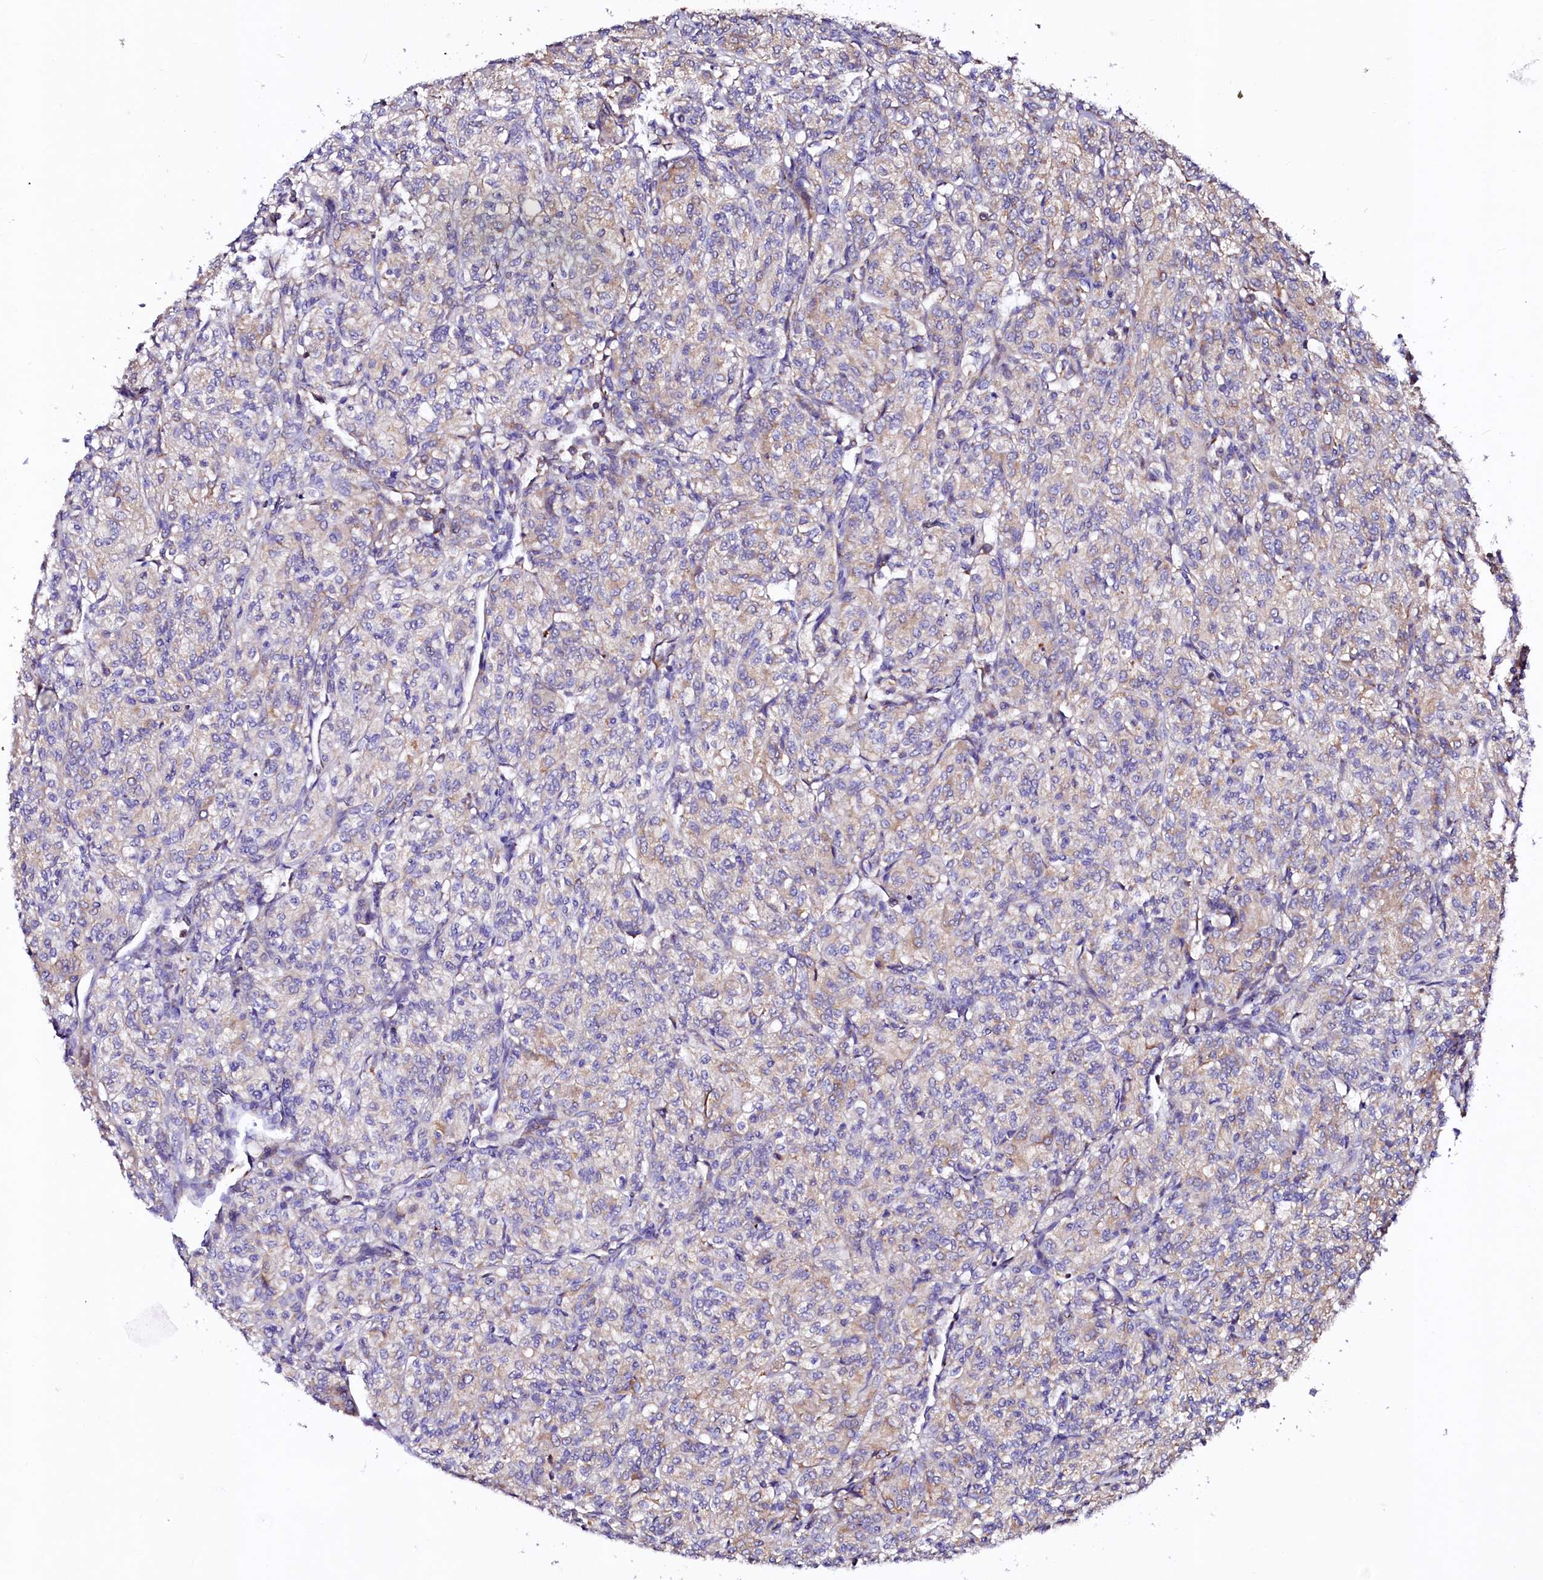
{"staining": {"intensity": "weak", "quantity": "25%-75%", "location": "cytoplasmic/membranous"}, "tissue": "renal cancer", "cell_type": "Tumor cells", "image_type": "cancer", "snomed": [{"axis": "morphology", "description": "Adenocarcinoma, NOS"}, {"axis": "topography", "description": "Kidney"}], "caption": "IHC of adenocarcinoma (renal) exhibits low levels of weak cytoplasmic/membranous positivity in approximately 25%-75% of tumor cells.", "gene": "UBE3C", "patient": {"sex": "male", "age": 77}}